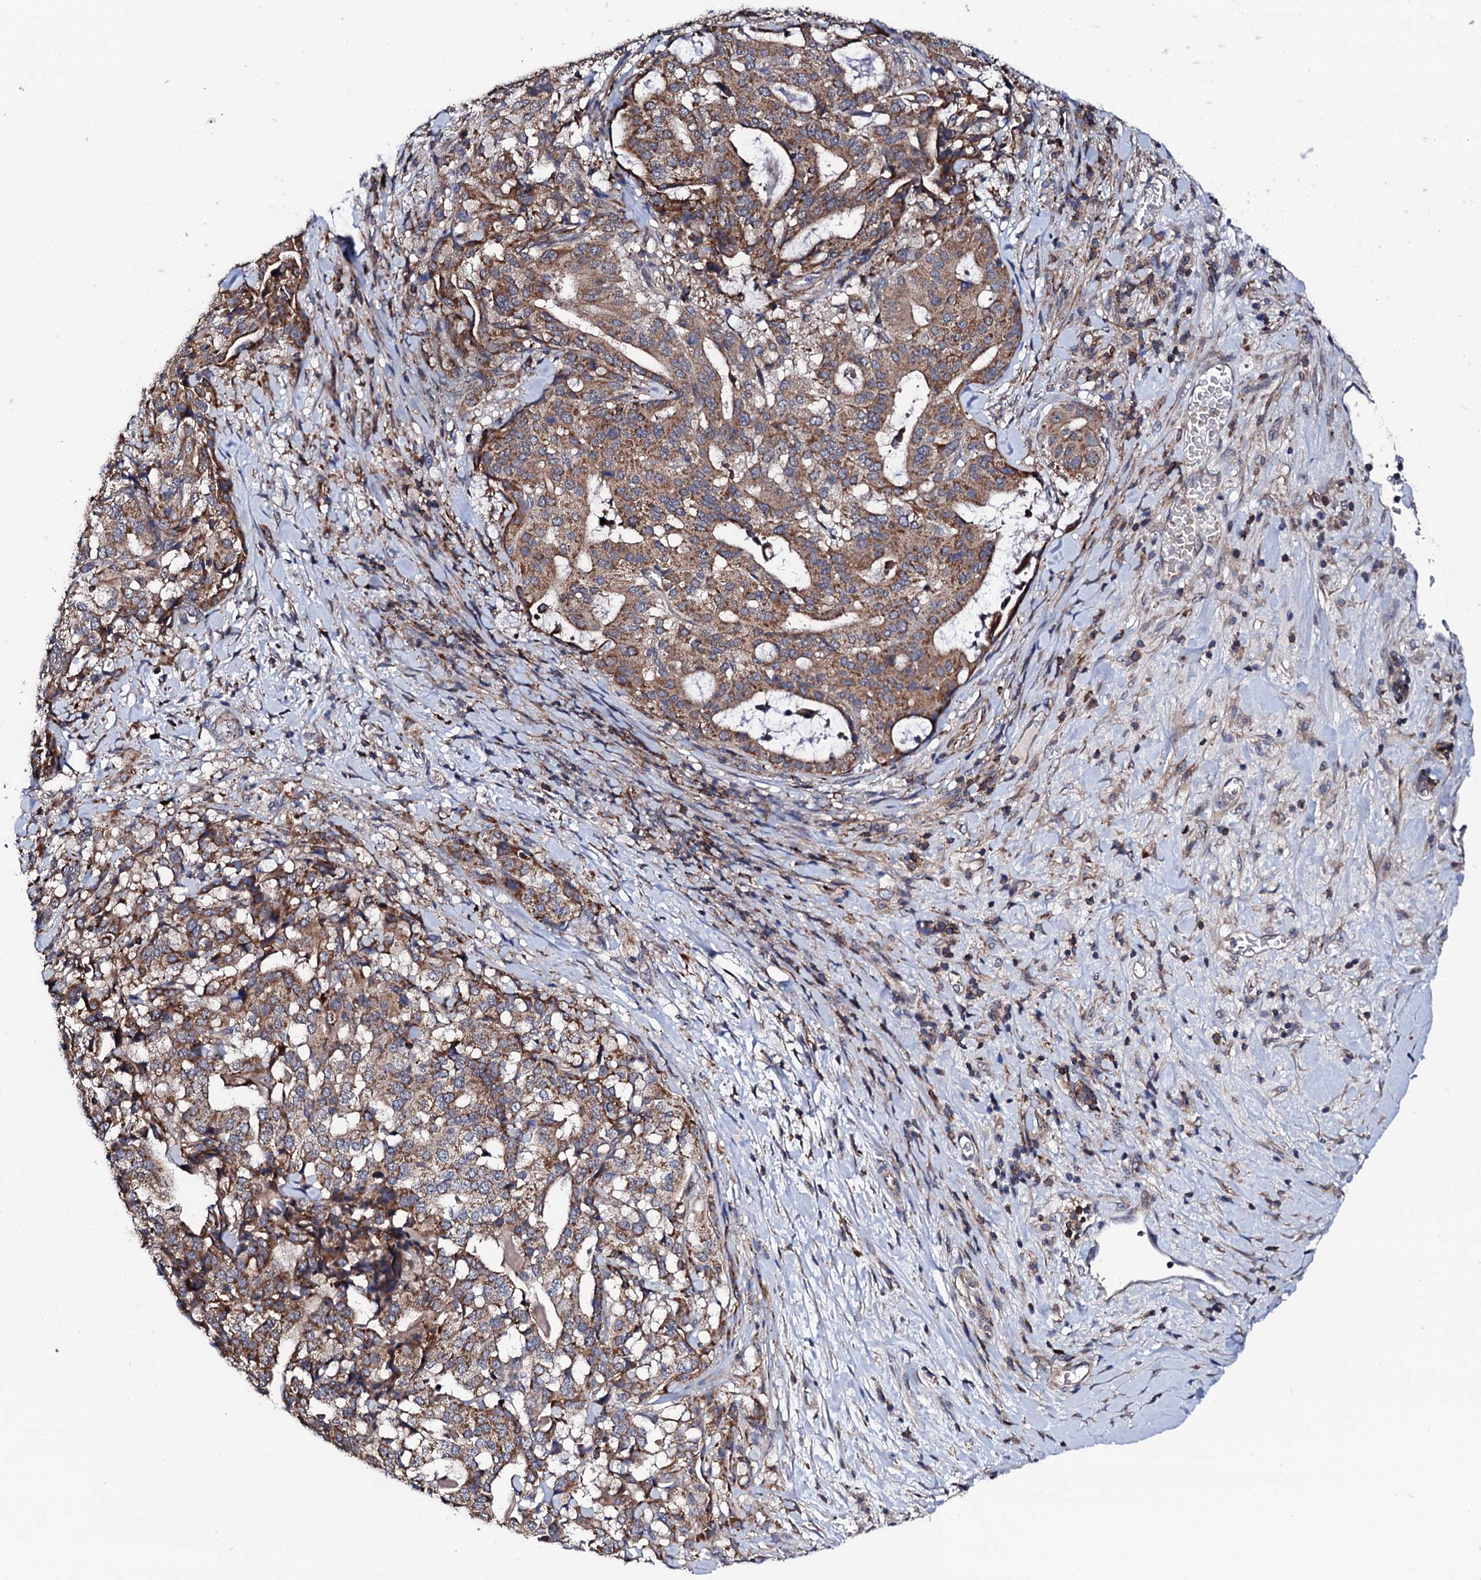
{"staining": {"intensity": "moderate", "quantity": ">75%", "location": "cytoplasmic/membranous"}, "tissue": "stomach cancer", "cell_type": "Tumor cells", "image_type": "cancer", "snomed": [{"axis": "morphology", "description": "Adenocarcinoma, NOS"}, {"axis": "topography", "description": "Stomach"}], "caption": "Immunohistochemistry (IHC) histopathology image of stomach cancer stained for a protein (brown), which shows medium levels of moderate cytoplasmic/membranous staining in about >75% of tumor cells.", "gene": "COG4", "patient": {"sex": "male", "age": 48}}